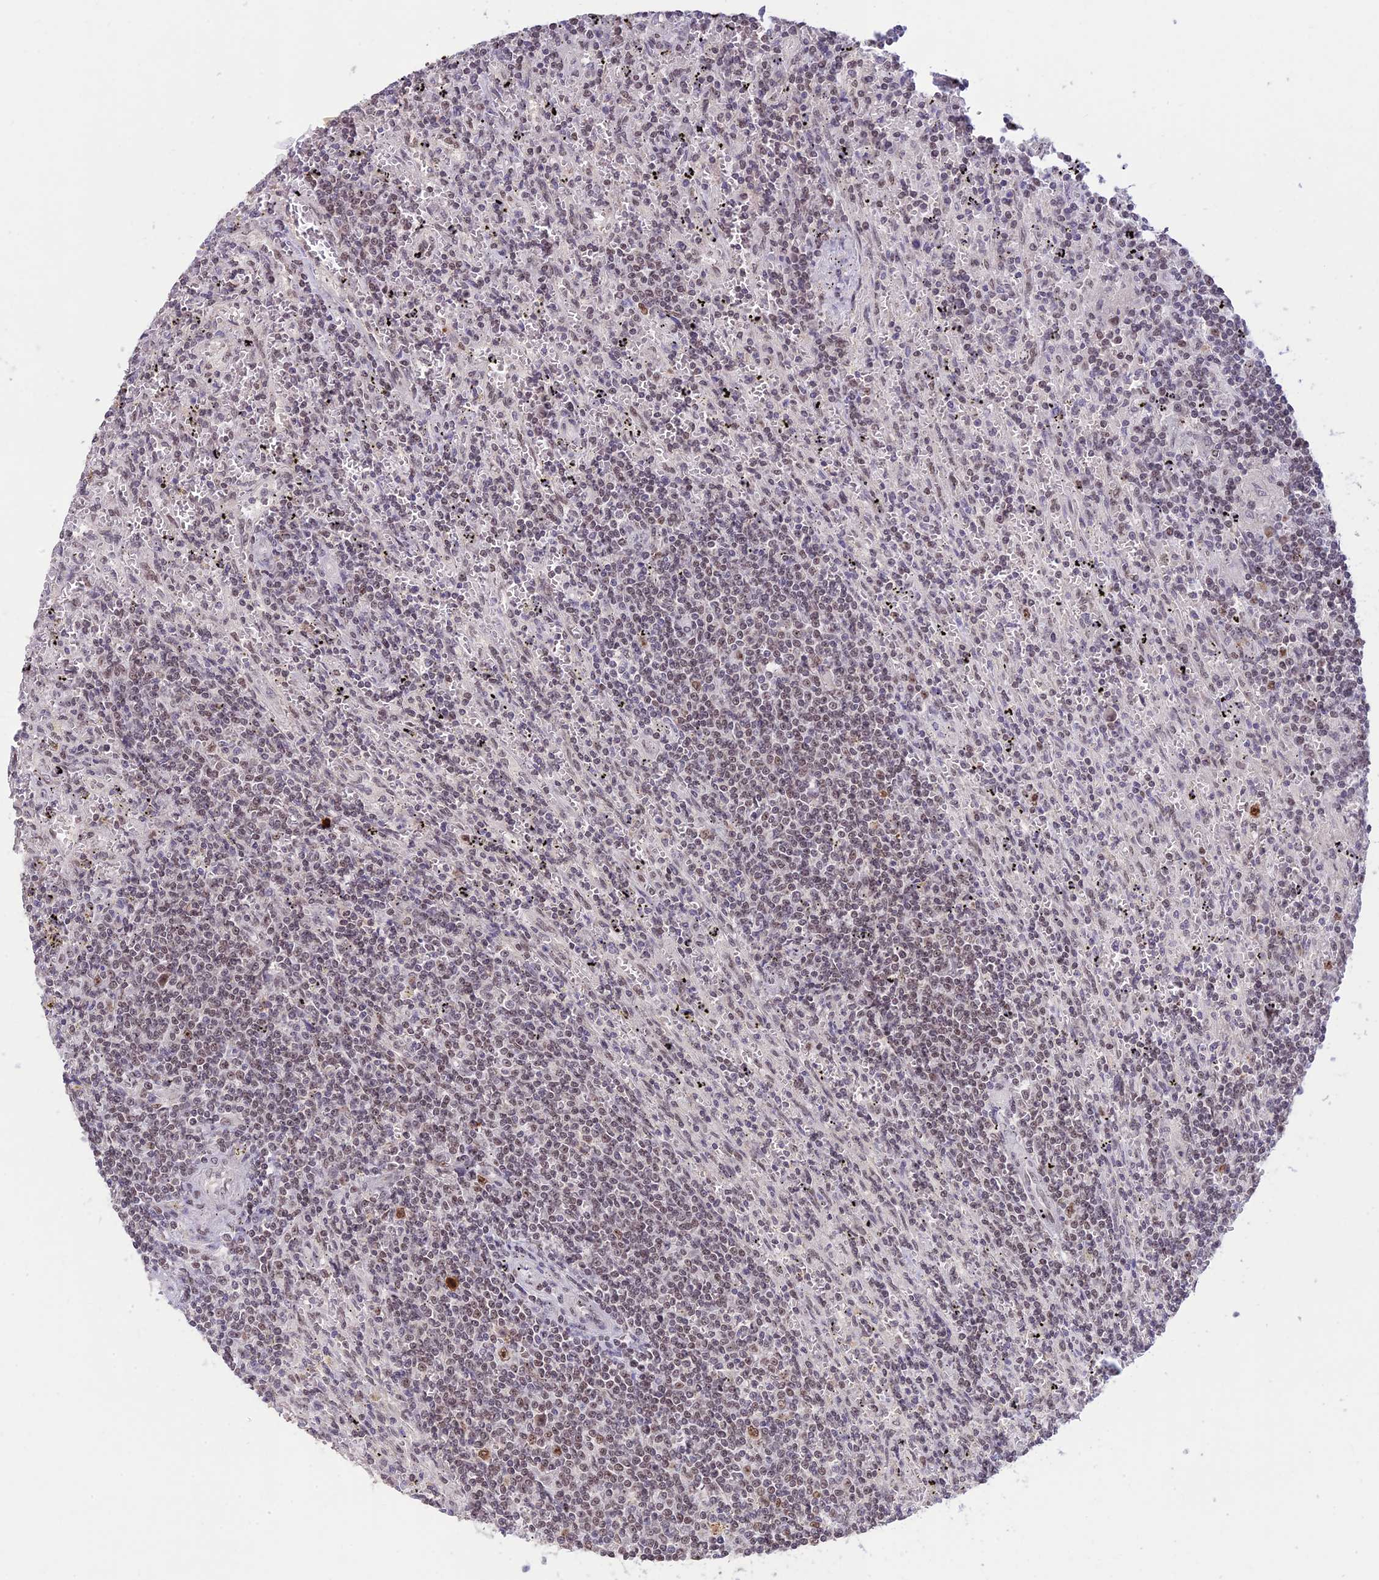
{"staining": {"intensity": "weak", "quantity": "<25%", "location": "nuclear"}, "tissue": "lymphoma", "cell_type": "Tumor cells", "image_type": "cancer", "snomed": [{"axis": "morphology", "description": "Malignant lymphoma, non-Hodgkin's type, Low grade"}, {"axis": "topography", "description": "Spleen"}], "caption": "An immunohistochemistry (IHC) image of lymphoma is shown. There is no staining in tumor cells of lymphoma.", "gene": "POLR1G", "patient": {"sex": "male", "age": 76}}